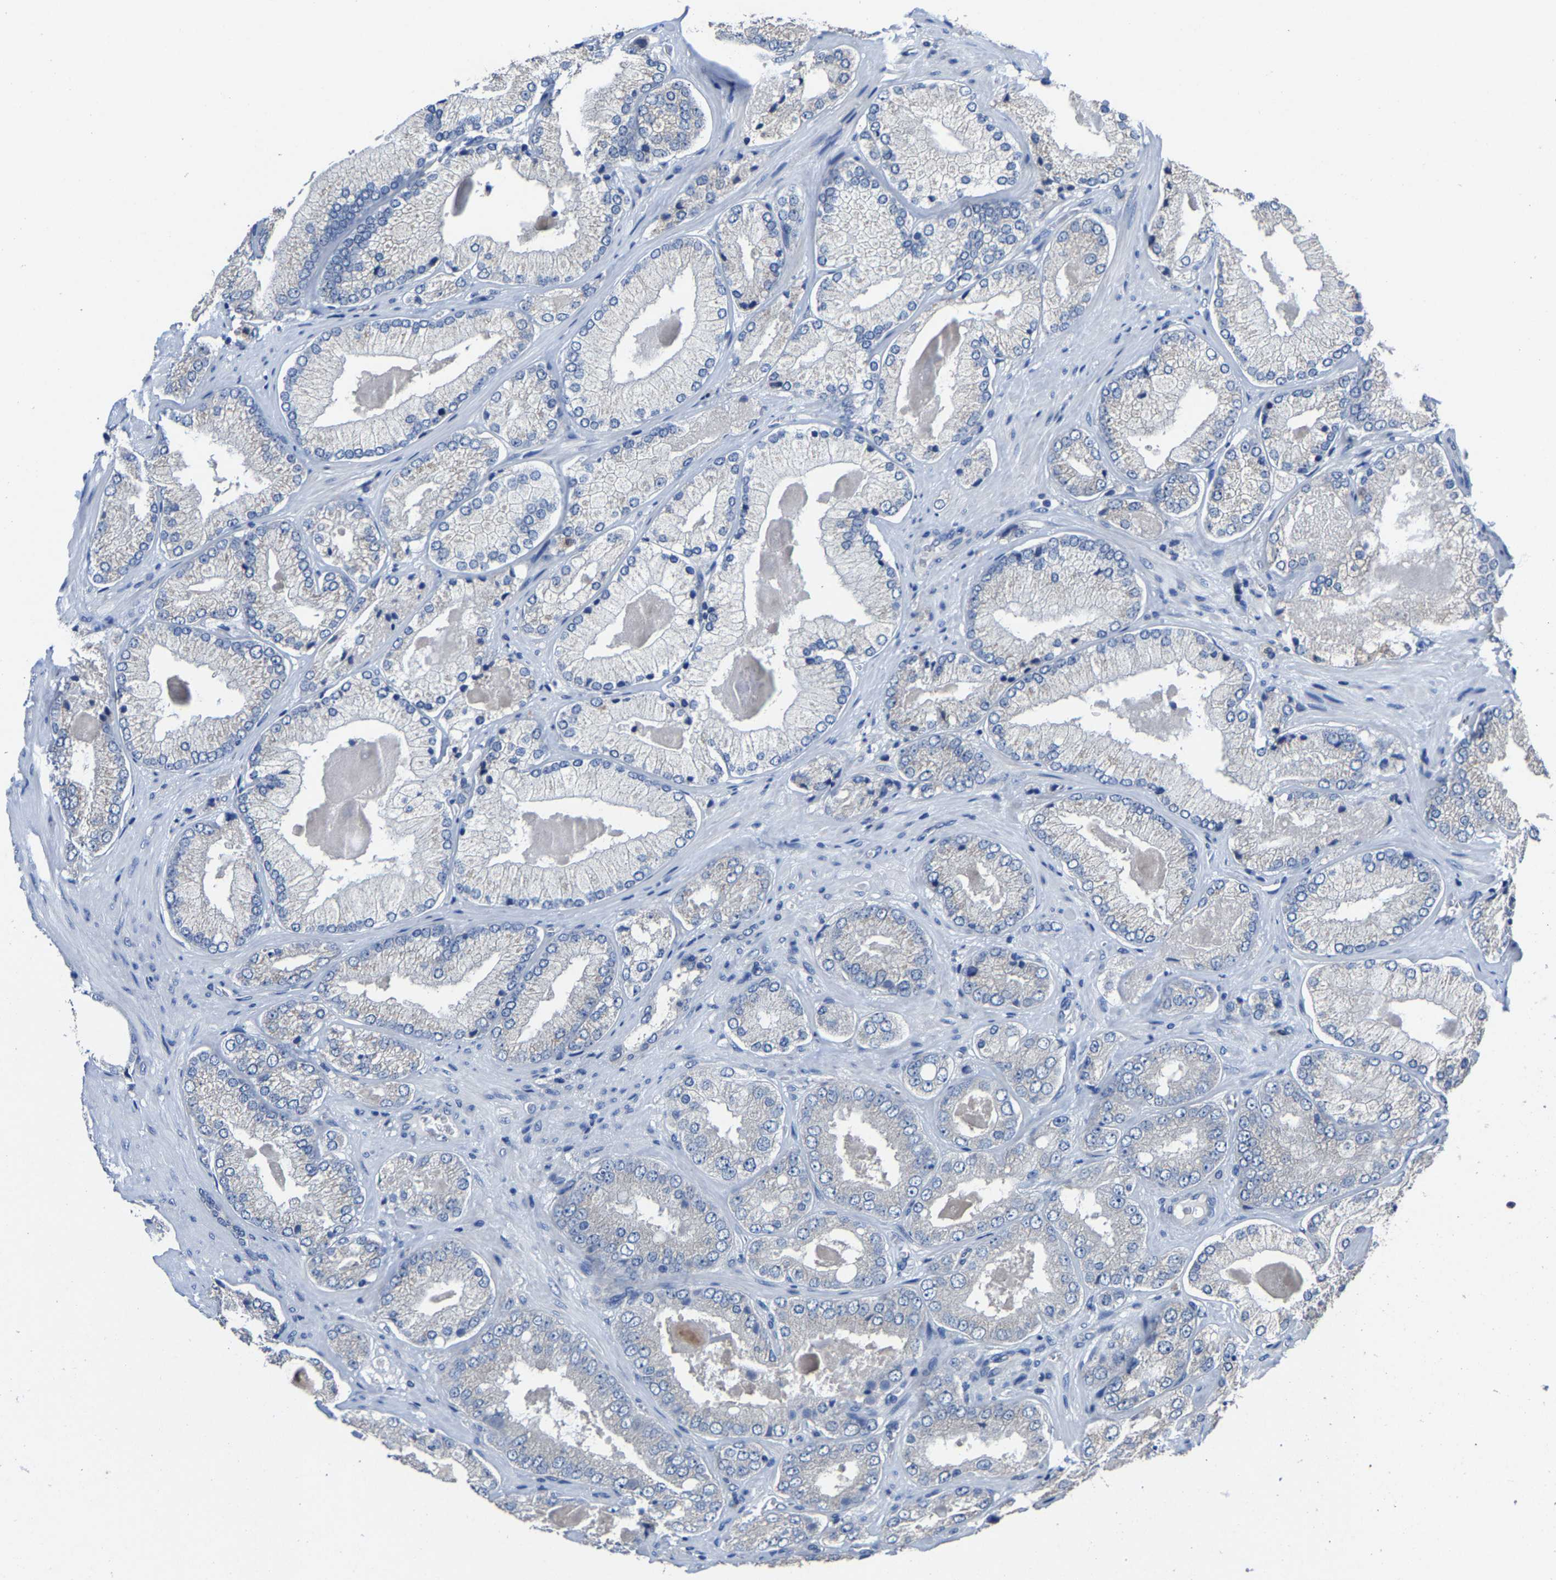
{"staining": {"intensity": "negative", "quantity": "none", "location": "none"}, "tissue": "prostate cancer", "cell_type": "Tumor cells", "image_type": "cancer", "snomed": [{"axis": "morphology", "description": "Adenocarcinoma, Low grade"}, {"axis": "topography", "description": "Prostate"}], "caption": "Immunohistochemical staining of human prostate cancer (low-grade adenocarcinoma) displays no significant expression in tumor cells.", "gene": "EBAG9", "patient": {"sex": "male", "age": 65}}